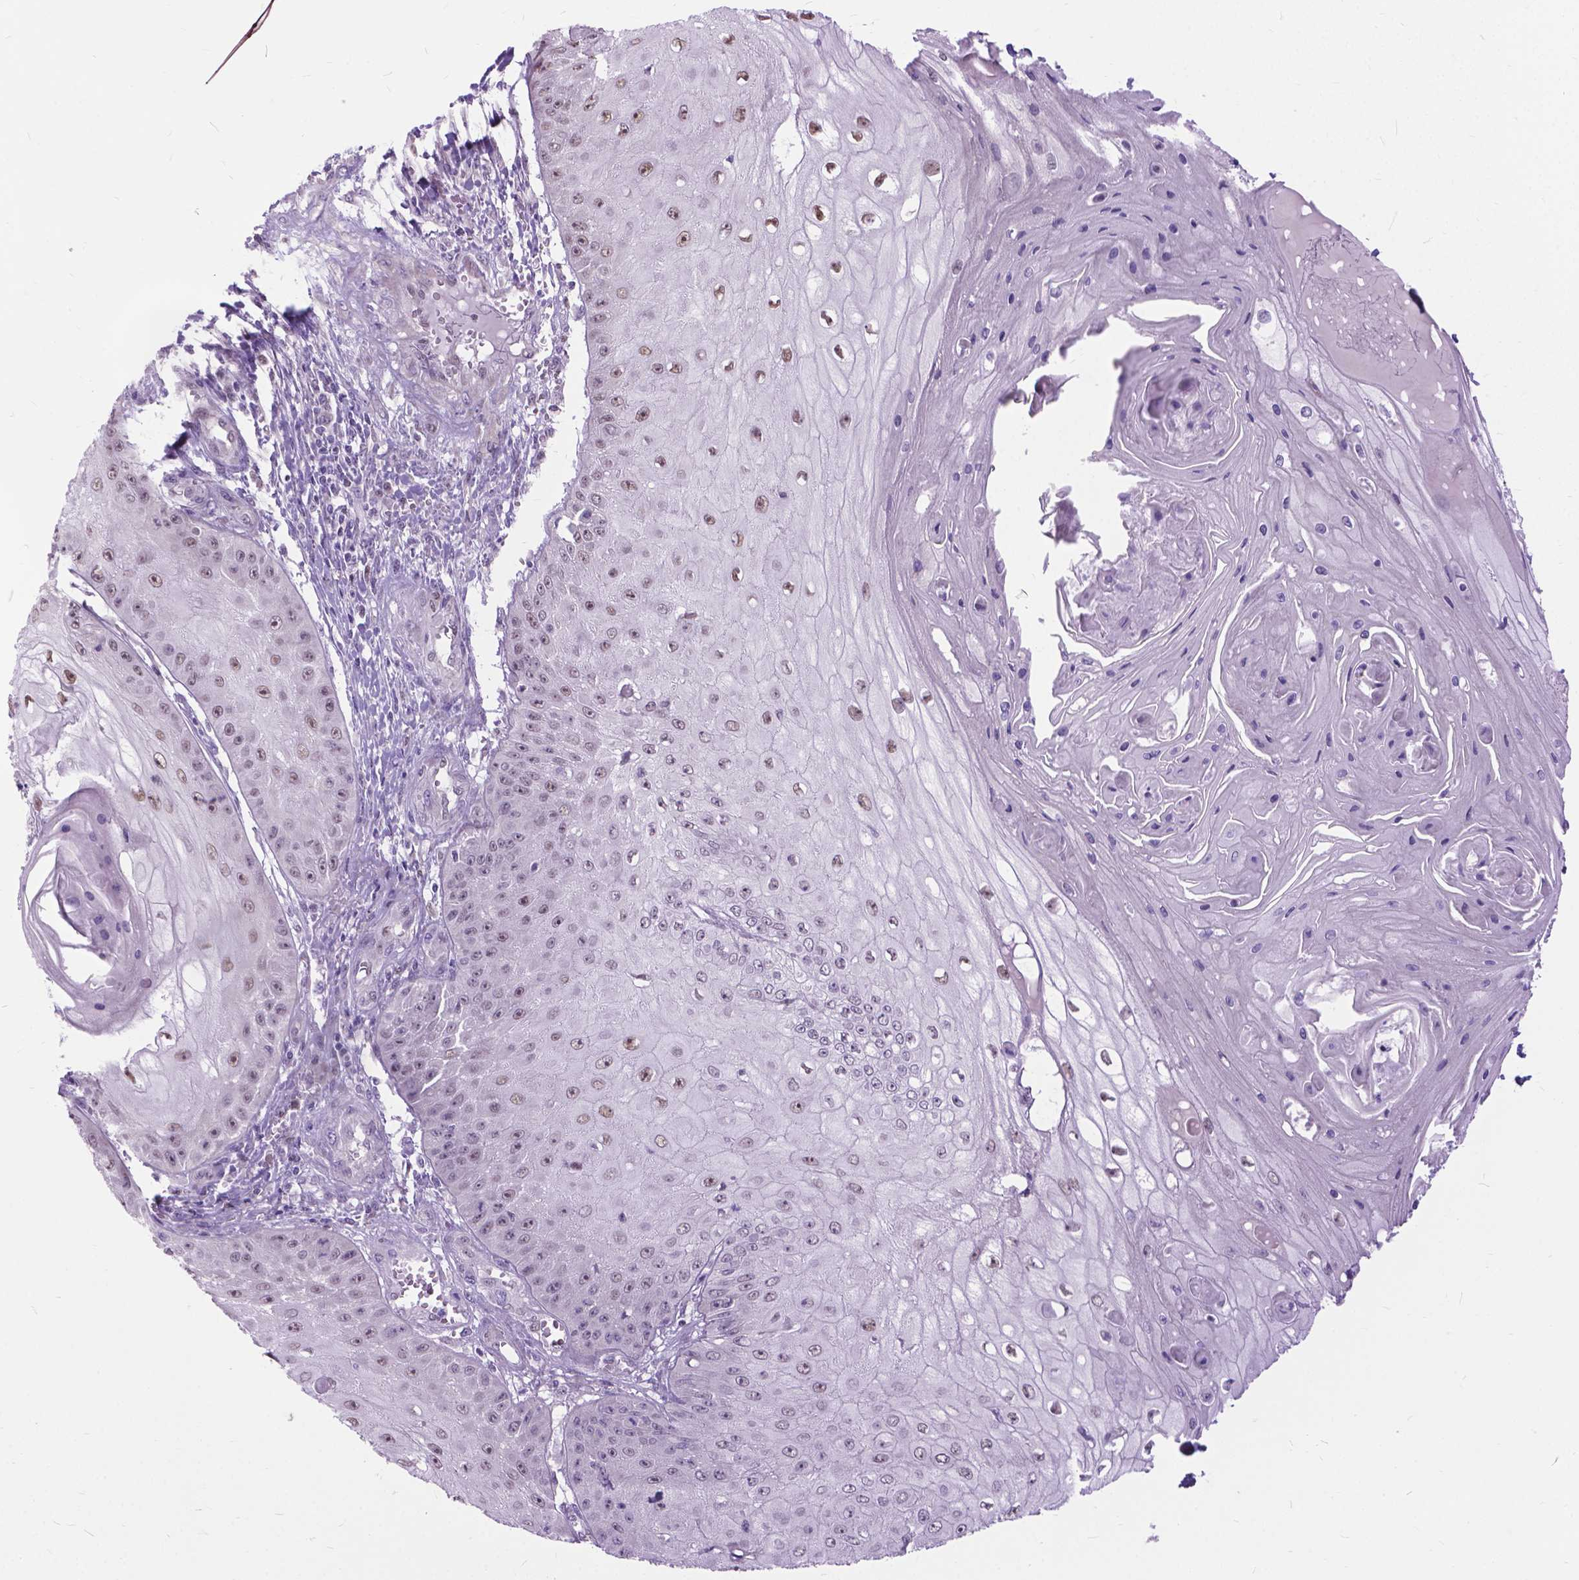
{"staining": {"intensity": "moderate", "quantity": ">75%", "location": "nuclear"}, "tissue": "skin cancer", "cell_type": "Tumor cells", "image_type": "cancer", "snomed": [{"axis": "morphology", "description": "Squamous cell carcinoma, NOS"}, {"axis": "topography", "description": "Skin"}], "caption": "Brown immunohistochemical staining in human skin squamous cell carcinoma displays moderate nuclear positivity in about >75% of tumor cells. (brown staining indicates protein expression, while blue staining denotes nuclei).", "gene": "APCDD1L", "patient": {"sex": "male", "age": 70}}